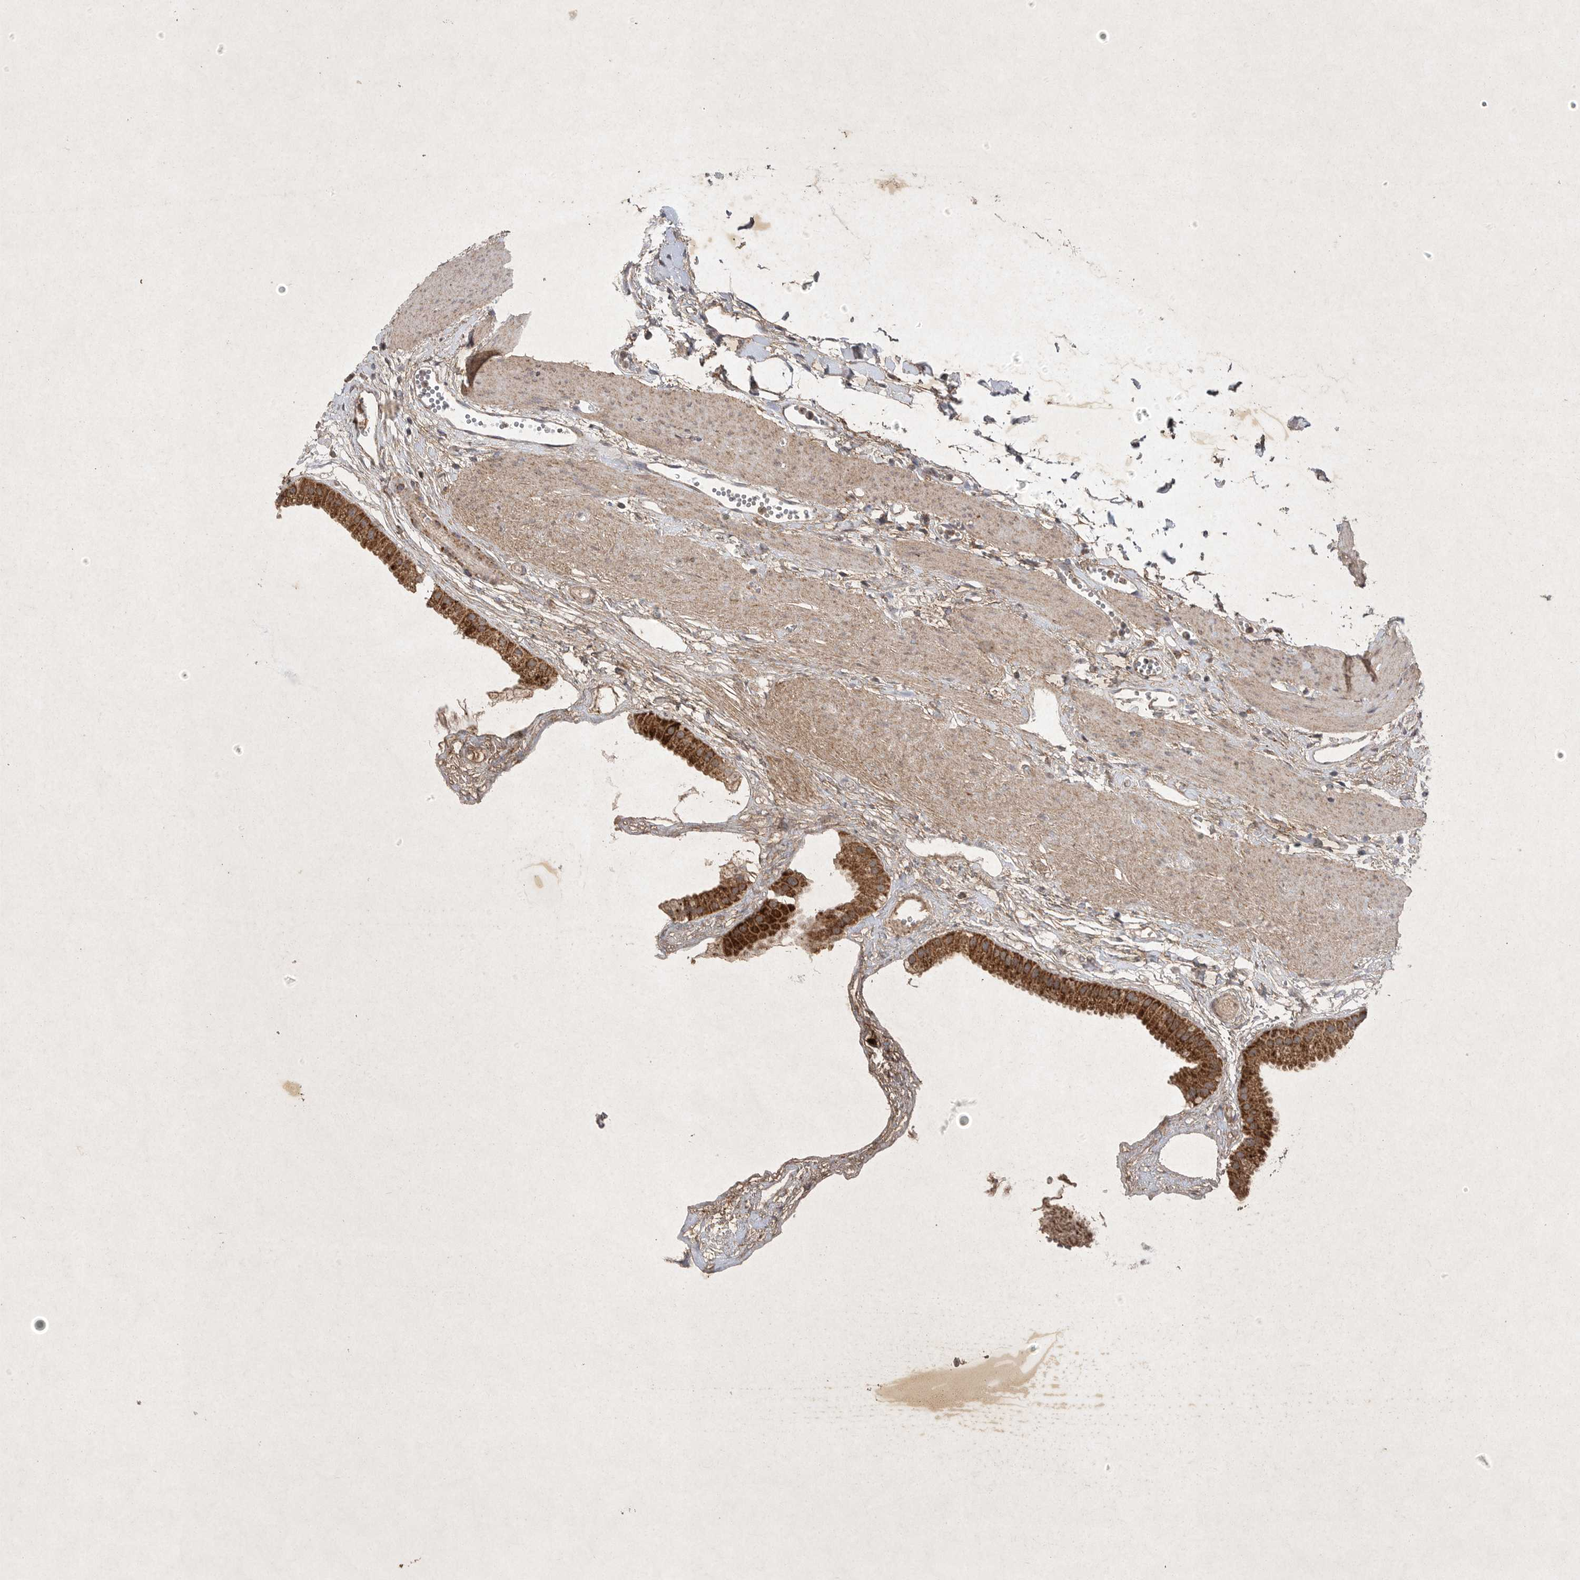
{"staining": {"intensity": "strong", "quantity": ">75%", "location": "cytoplasmic/membranous"}, "tissue": "gallbladder", "cell_type": "Glandular cells", "image_type": "normal", "snomed": [{"axis": "morphology", "description": "Normal tissue, NOS"}, {"axis": "topography", "description": "Gallbladder"}], "caption": "IHC of unremarkable gallbladder reveals high levels of strong cytoplasmic/membranous positivity in about >75% of glandular cells.", "gene": "DDR1", "patient": {"sex": "female", "age": 64}}